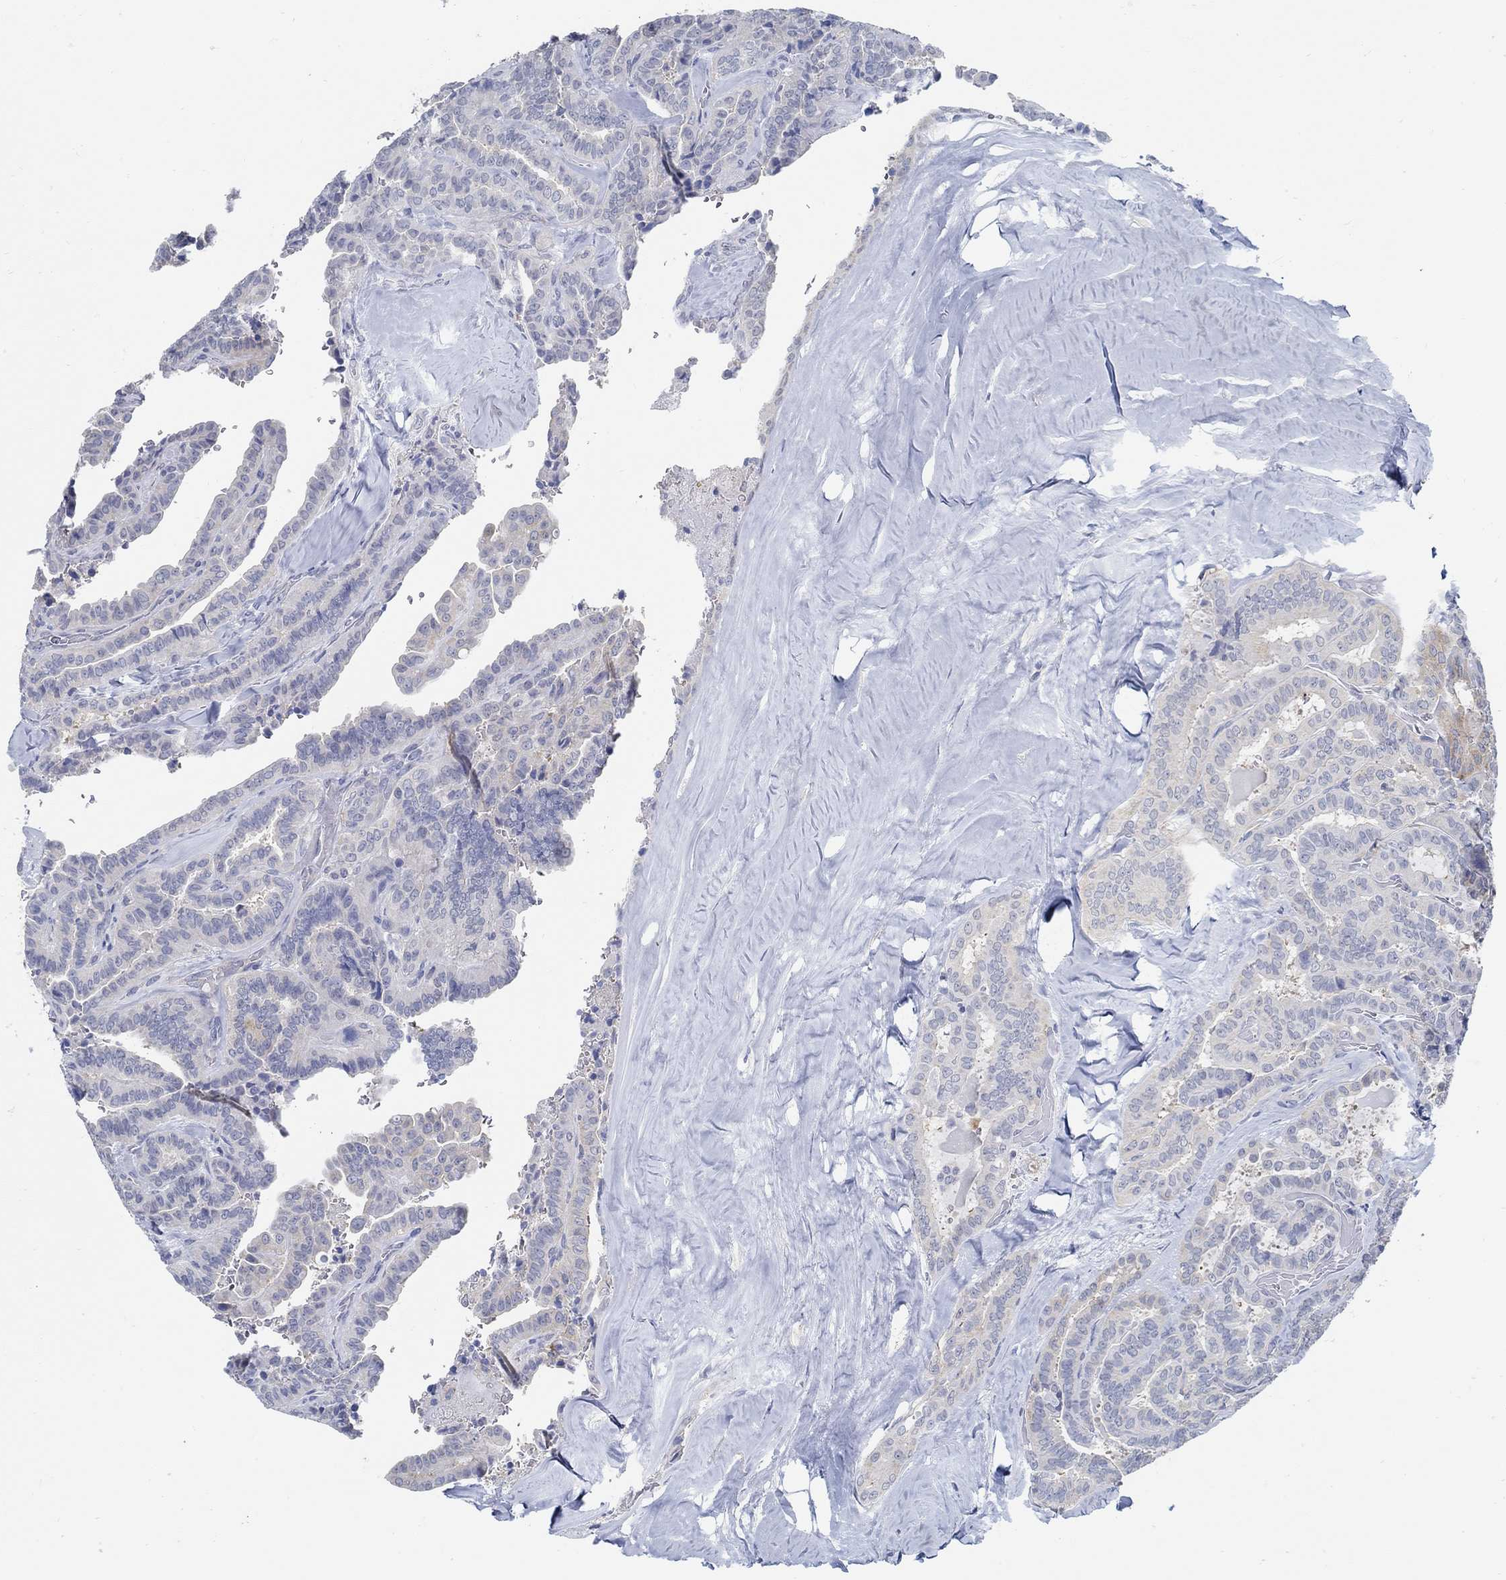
{"staining": {"intensity": "weak", "quantity": "<25%", "location": "cytoplasmic/membranous"}, "tissue": "thyroid cancer", "cell_type": "Tumor cells", "image_type": "cancer", "snomed": [{"axis": "morphology", "description": "Papillary adenocarcinoma, NOS"}, {"axis": "topography", "description": "Thyroid gland"}], "caption": "The micrograph displays no staining of tumor cells in papillary adenocarcinoma (thyroid).", "gene": "PCDH11X", "patient": {"sex": "female", "age": 39}}